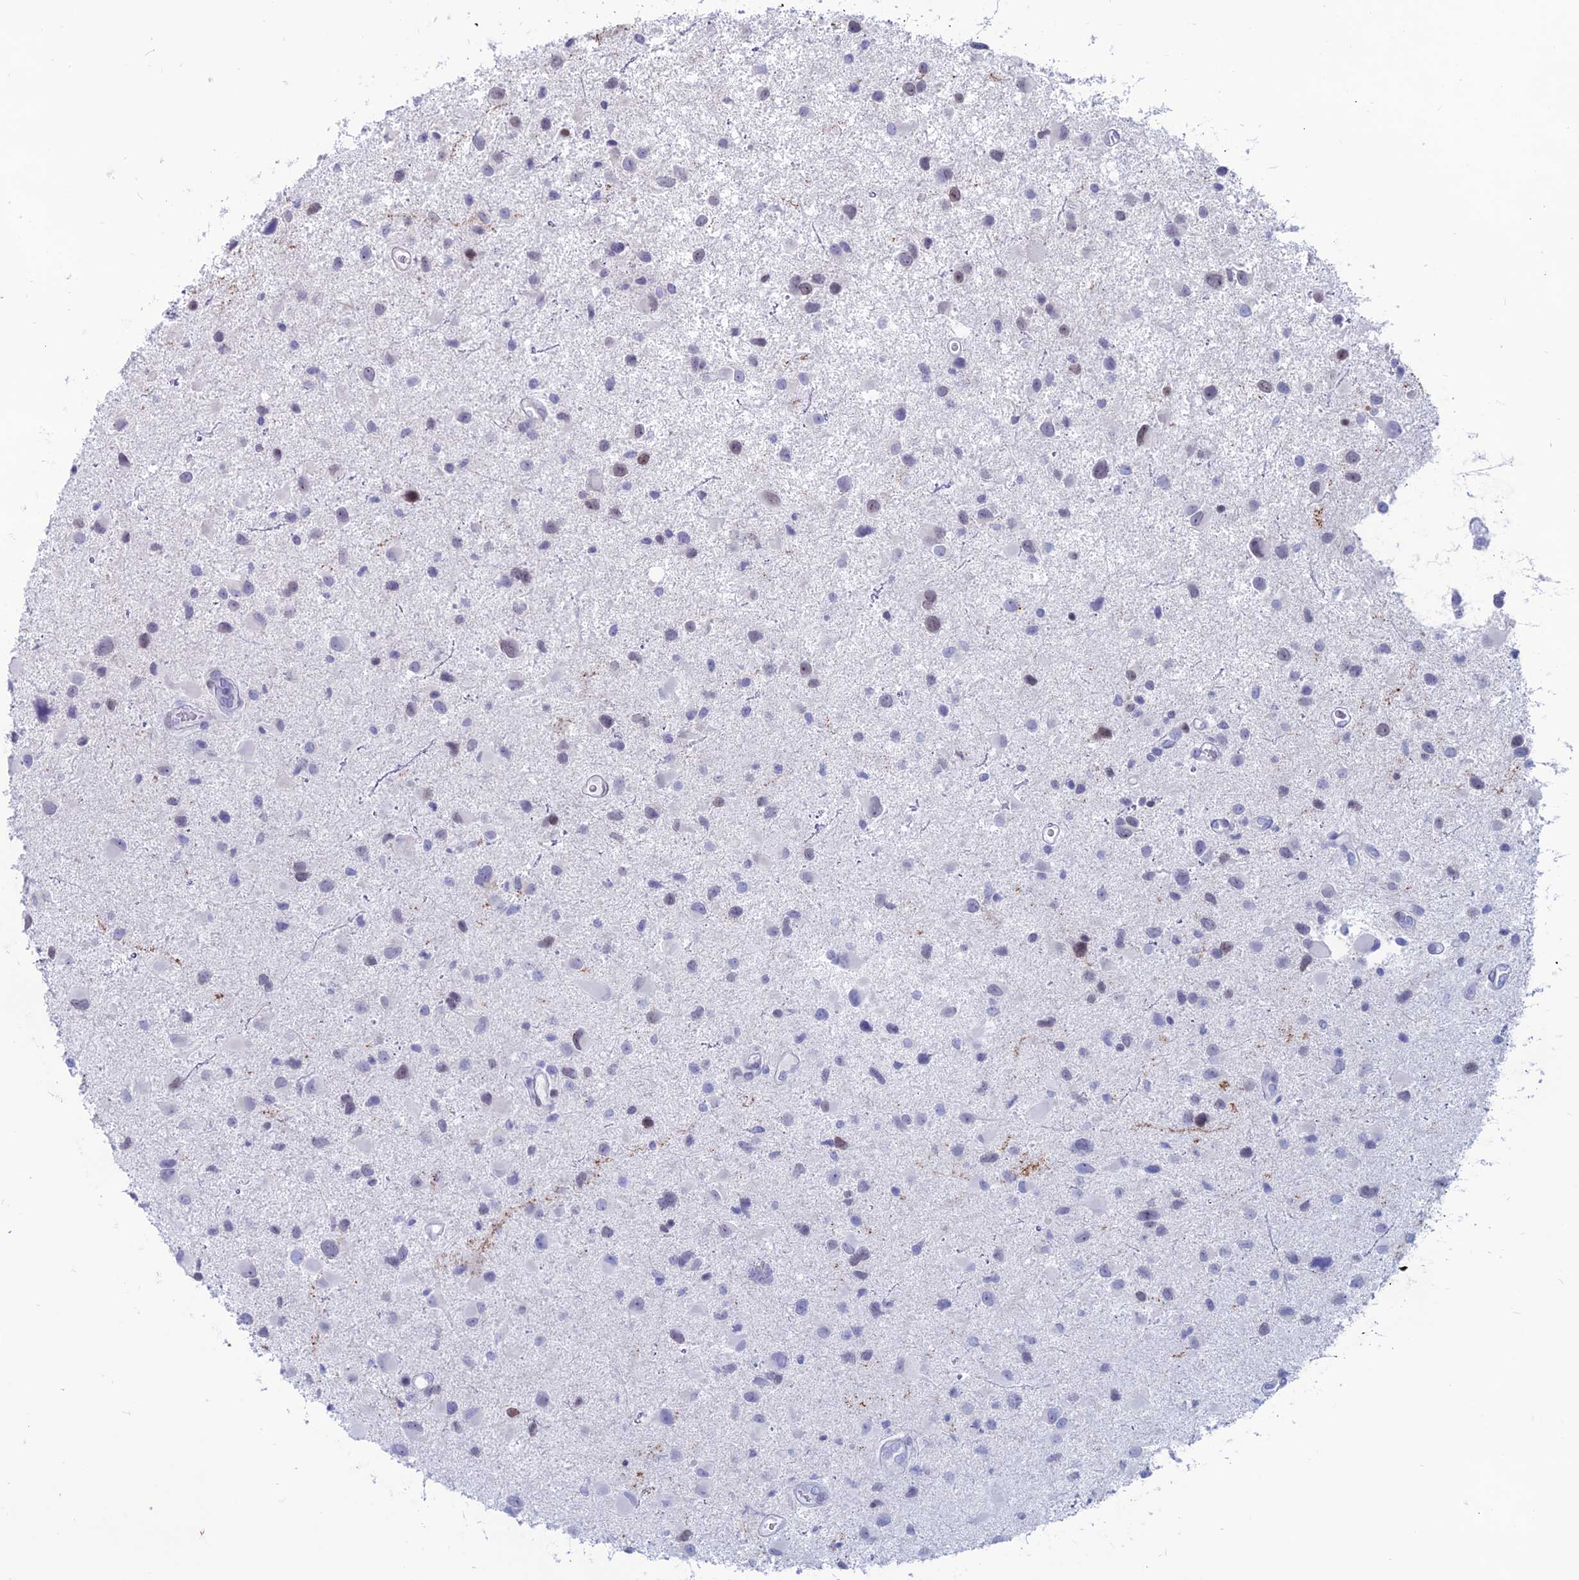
{"staining": {"intensity": "weak", "quantity": "<25%", "location": "nuclear"}, "tissue": "glioma", "cell_type": "Tumor cells", "image_type": "cancer", "snomed": [{"axis": "morphology", "description": "Glioma, malignant, Low grade"}, {"axis": "topography", "description": "Brain"}], "caption": "High magnification brightfield microscopy of glioma stained with DAB (brown) and counterstained with hematoxylin (blue): tumor cells show no significant expression.", "gene": "CERS6", "patient": {"sex": "female", "age": 32}}